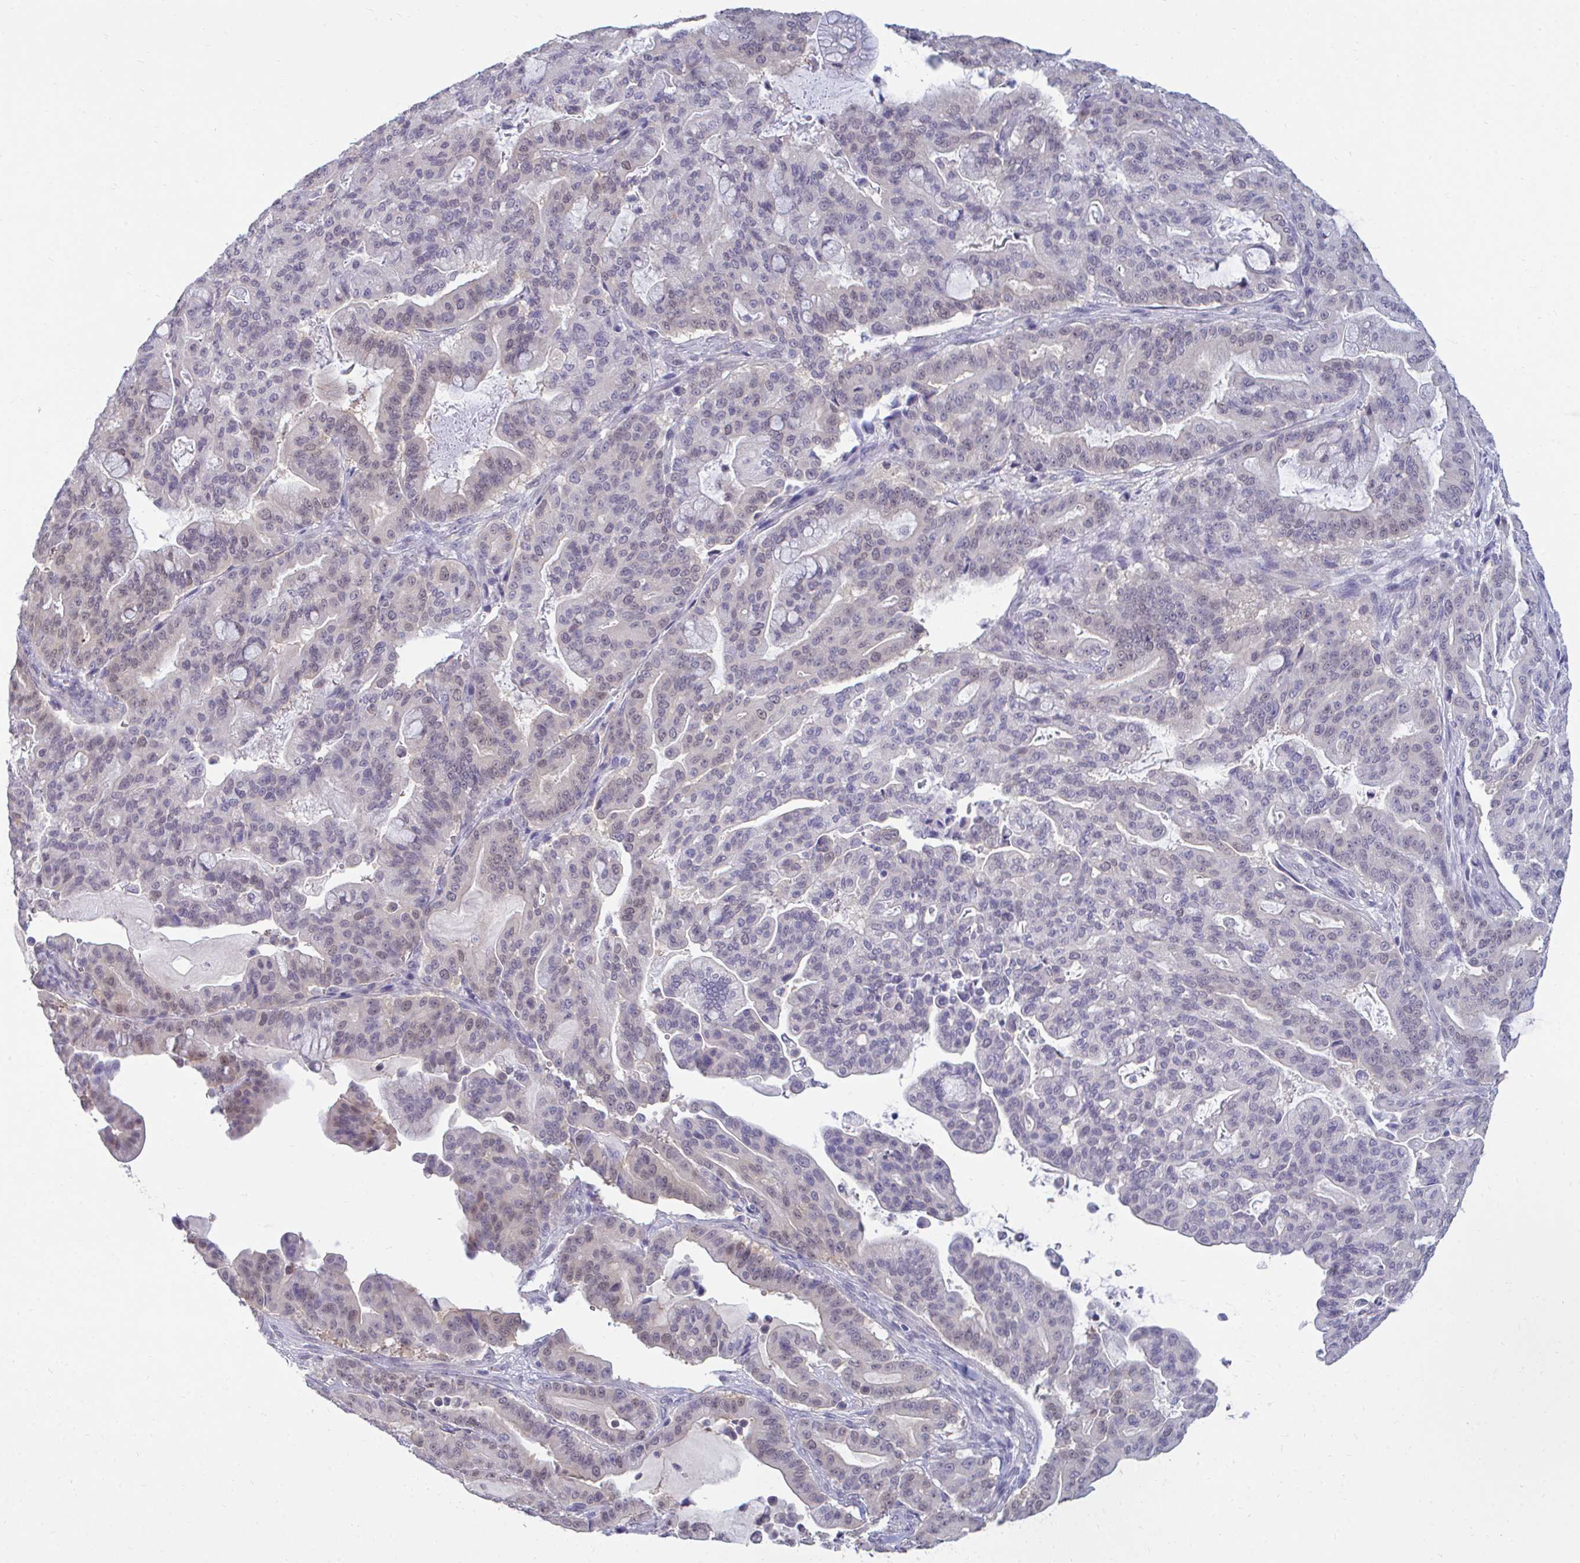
{"staining": {"intensity": "weak", "quantity": "<25%", "location": "nuclear"}, "tissue": "pancreatic cancer", "cell_type": "Tumor cells", "image_type": "cancer", "snomed": [{"axis": "morphology", "description": "Adenocarcinoma, NOS"}, {"axis": "topography", "description": "Pancreas"}], "caption": "The photomicrograph exhibits no significant expression in tumor cells of pancreatic cancer. (DAB (3,3'-diaminobenzidine) immunohistochemistry with hematoxylin counter stain).", "gene": "CSE1L", "patient": {"sex": "male", "age": 63}}